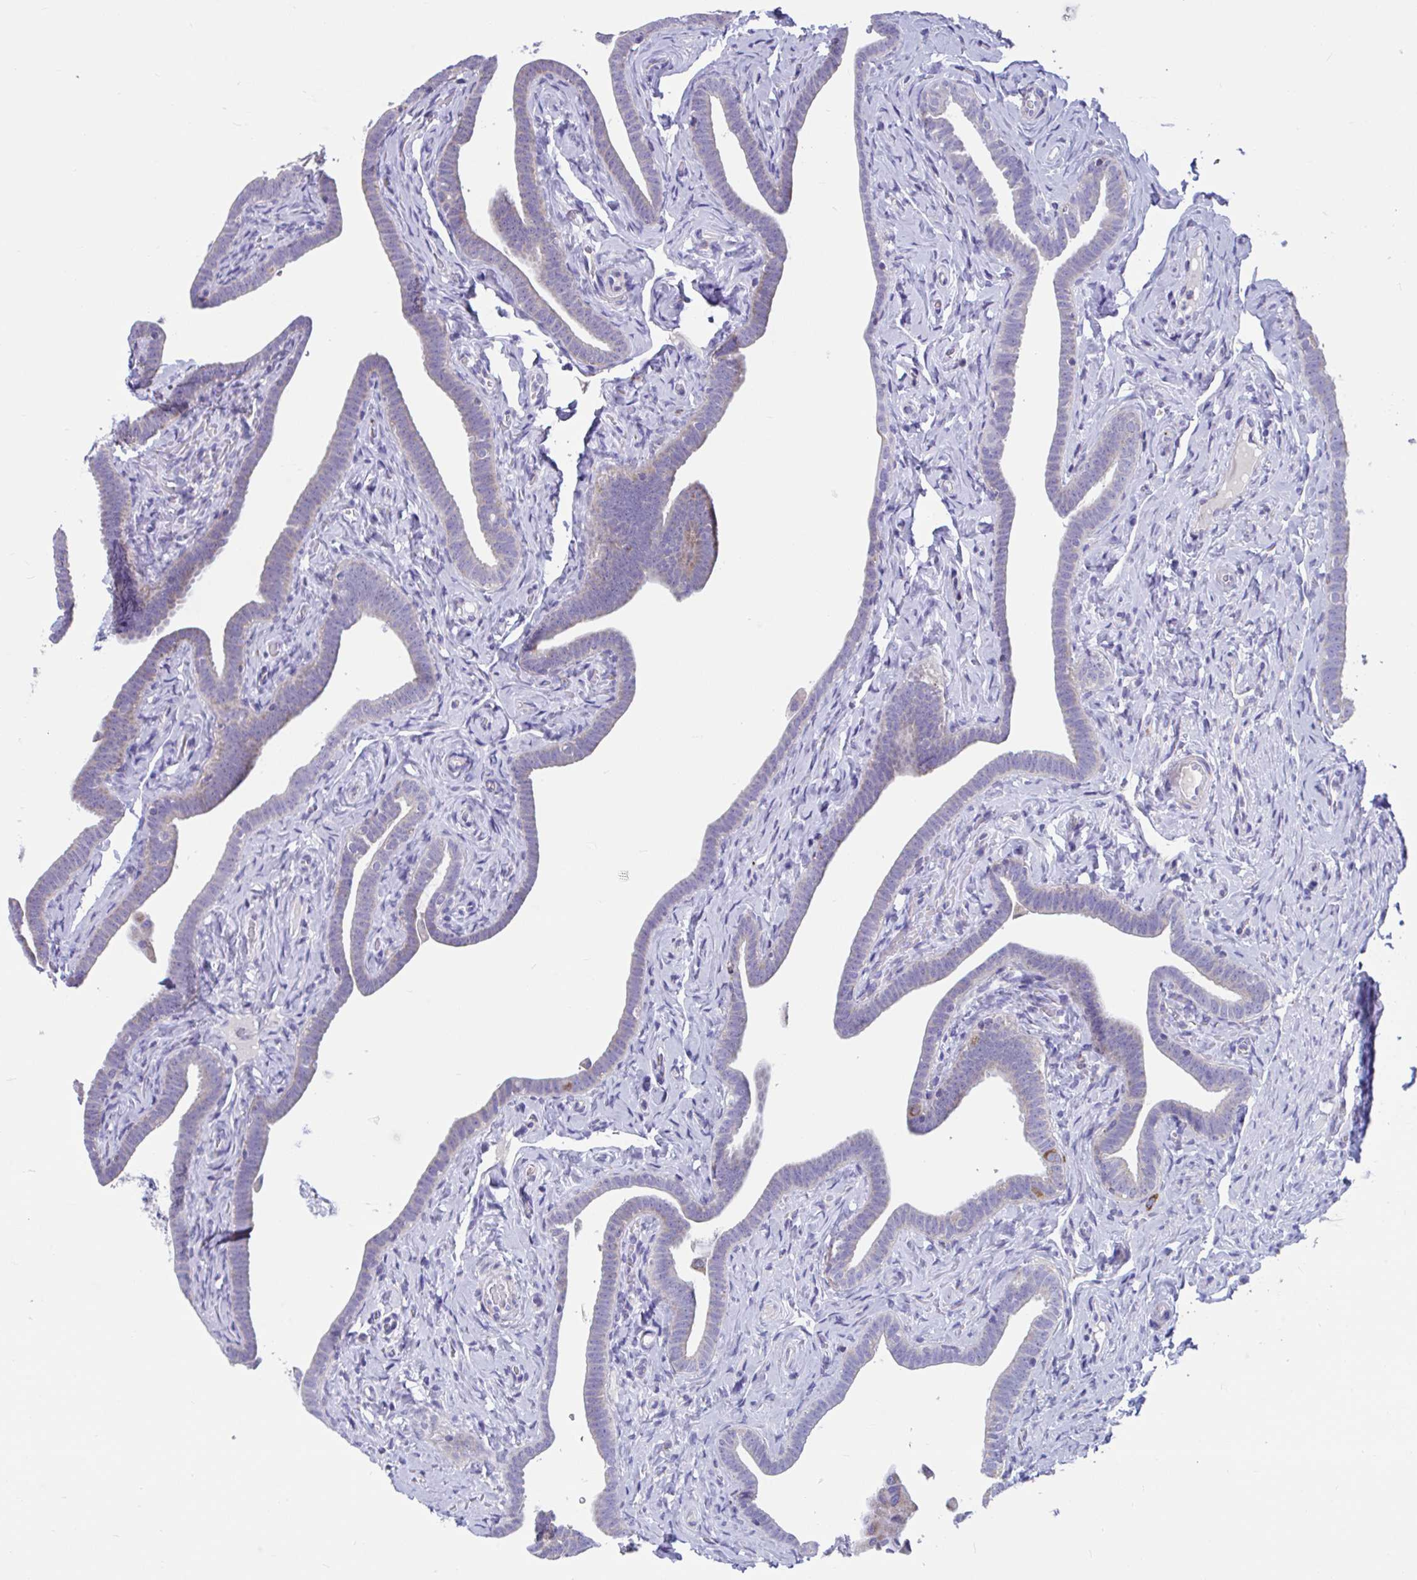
{"staining": {"intensity": "moderate", "quantity": "<25%", "location": "cytoplasmic/membranous"}, "tissue": "fallopian tube", "cell_type": "Glandular cells", "image_type": "normal", "snomed": [{"axis": "morphology", "description": "Normal tissue, NOS"}, {"axis": "topography", "description": "Fallopian tube"}], "caption": "Immunohistochemical staining of normal fallopian tube shows low levels of moderate cytoplasmic/membranous expression in about <25% of glandular cells. The staining is performed using DAB brown chromogen to label protein expression. The nuclei are counter-stained blue using hematoxylin.", "gene": "OR13A1", "patient": {"sex": "female", "age": 69}}